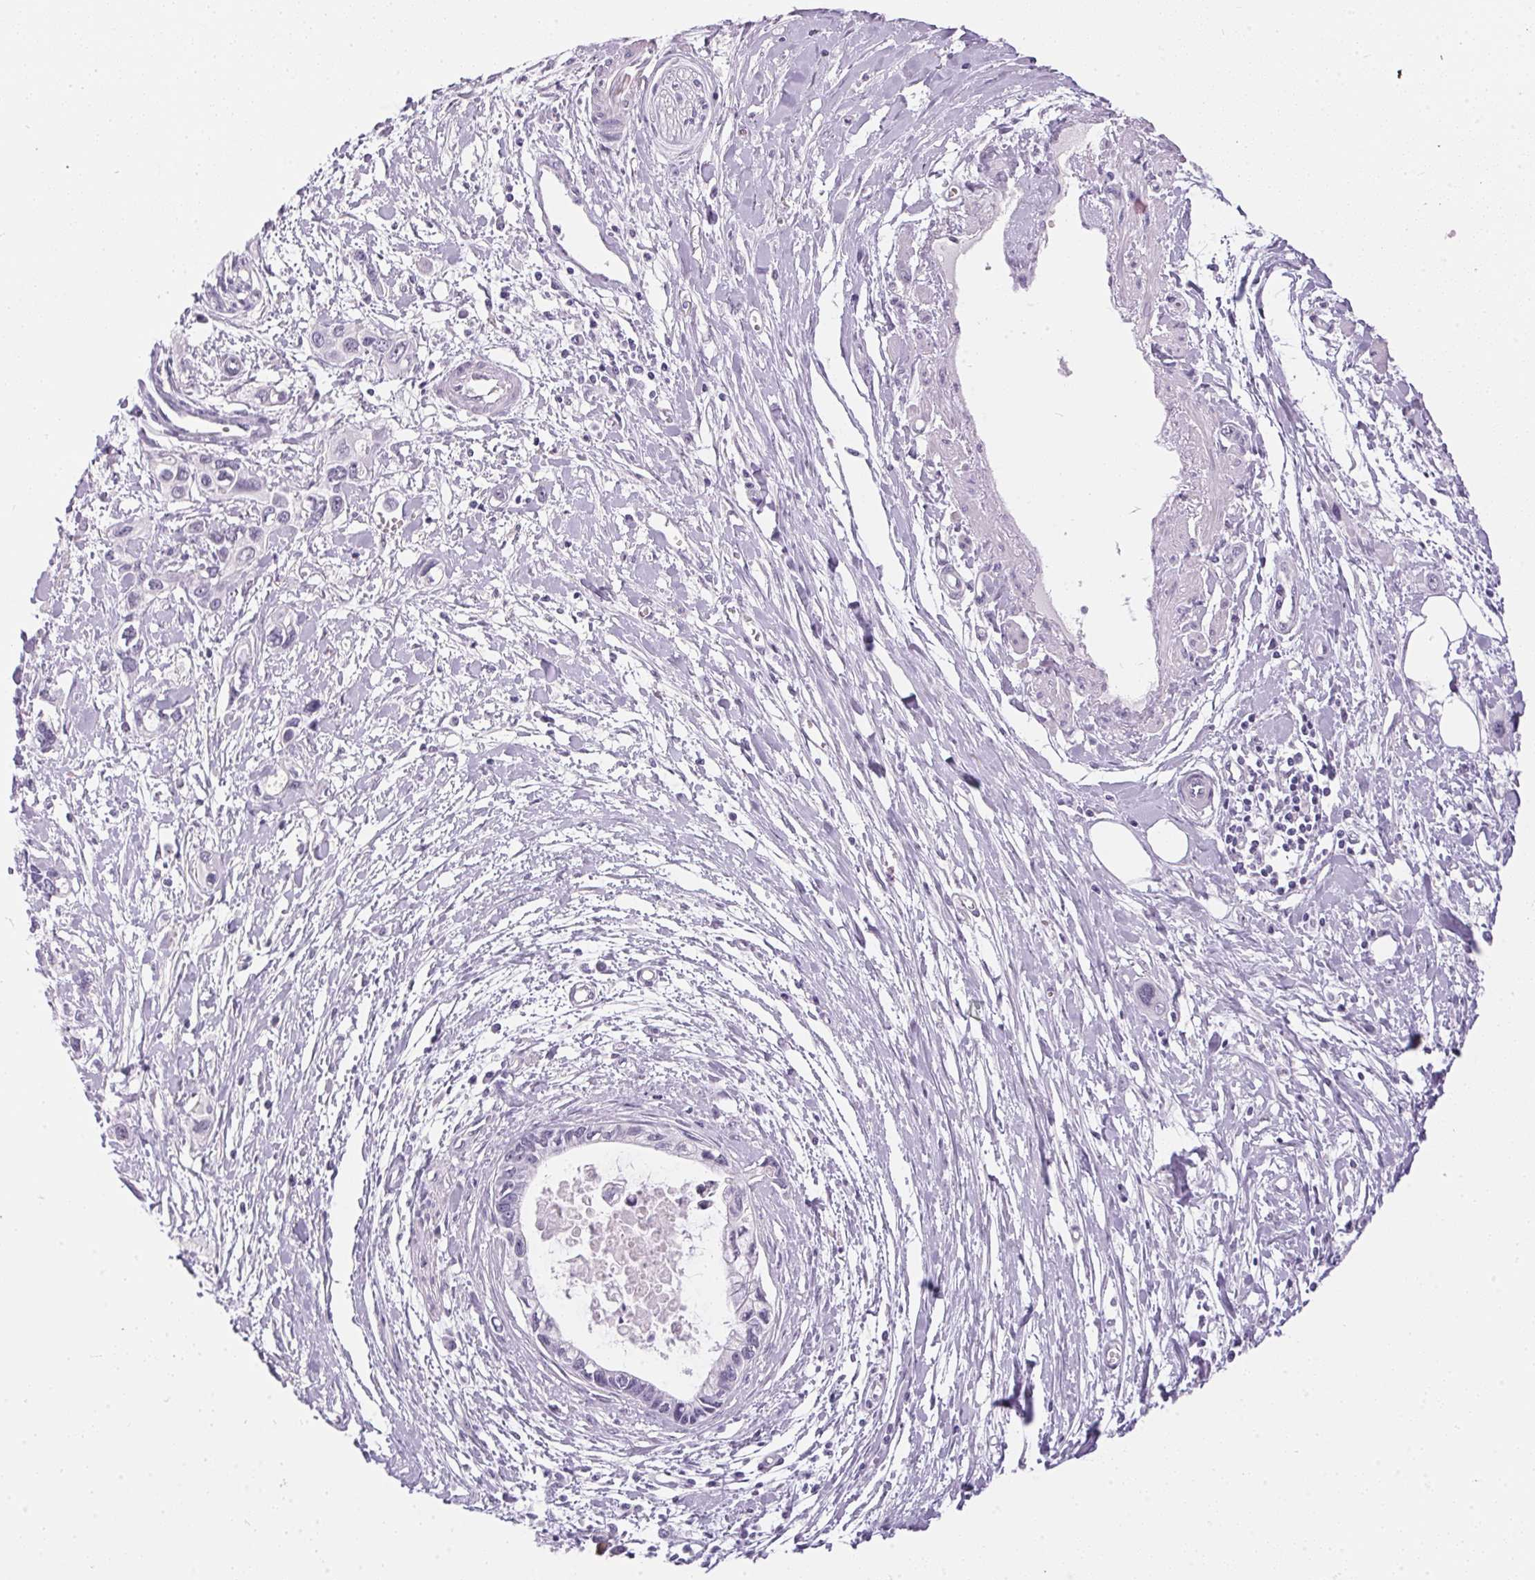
{"staining": {"intensity": "negative", "quantity": "none", "location": "none"}, "tissue": "pancreatic cancer", "cell_type": "Tumor cells", "image_type": "cancer", "snomed": [{"axis": "morphology", "description": "Adenocarcinoma, NOS"}, {"axis": "topography", "description": "Pancreas"}], "caption": "Micrograph shows no protein staining in tumor cells of adenocarcinoma (pancreatic) tissue. Nuclei are stained in blue.", "gene": "GBP6", "patient": {"sex": "male", "age": 60}}